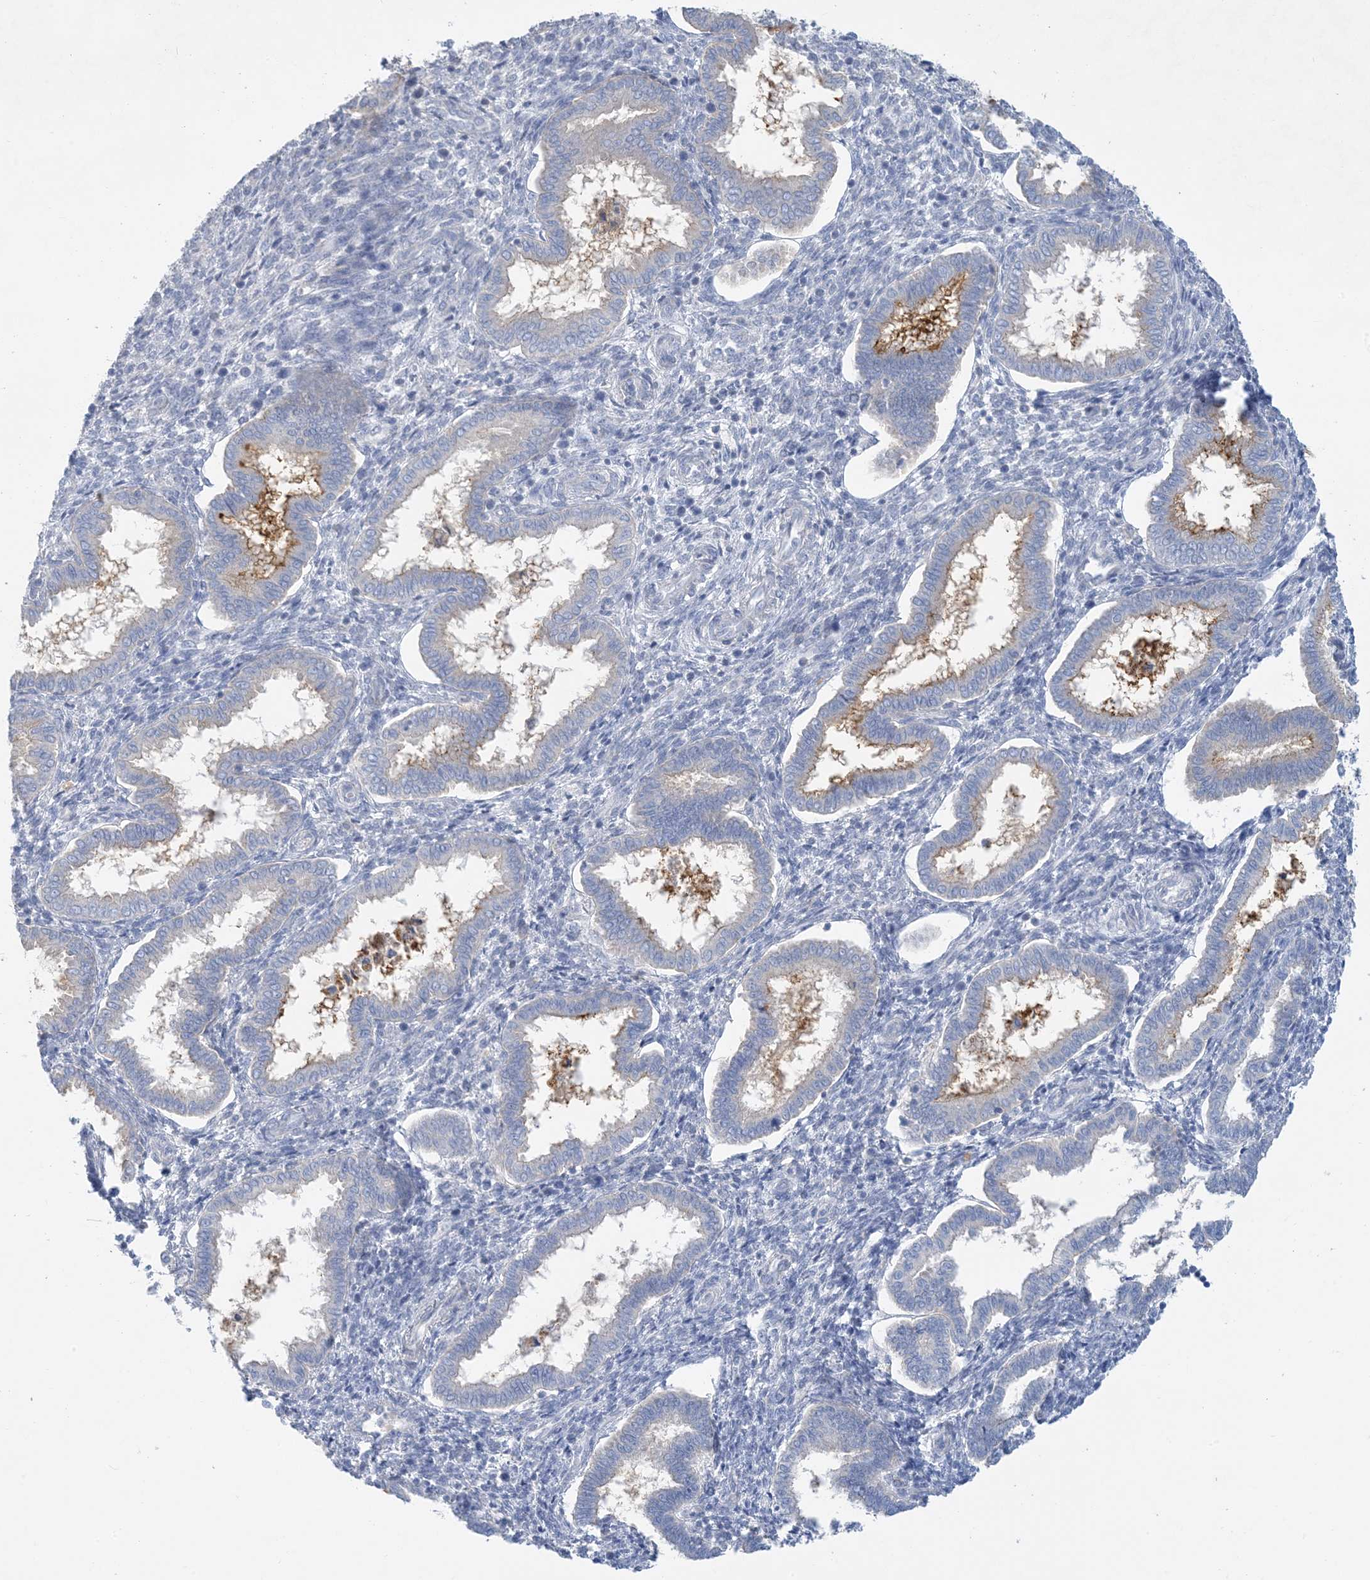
{"staining": {"intensity": "negative", "quantity": "none", "location": "none"}, "tissue": "endometrium", "cell_type": "Cells in endometrial stroma", "image_type": "normal", "snomed": [{"axis": "morphology", "description": "Normal tissue, NOS"}, {"axis": "topography", "description": "Endometrium"}], "caption": "Human endometrium stained for a protein using immunohistochemistry (IHC) shows no positivity in cells in endometrial stroma.", "gene": "ZCCHC12", "patient": {"sex": "female", "age": 24}}